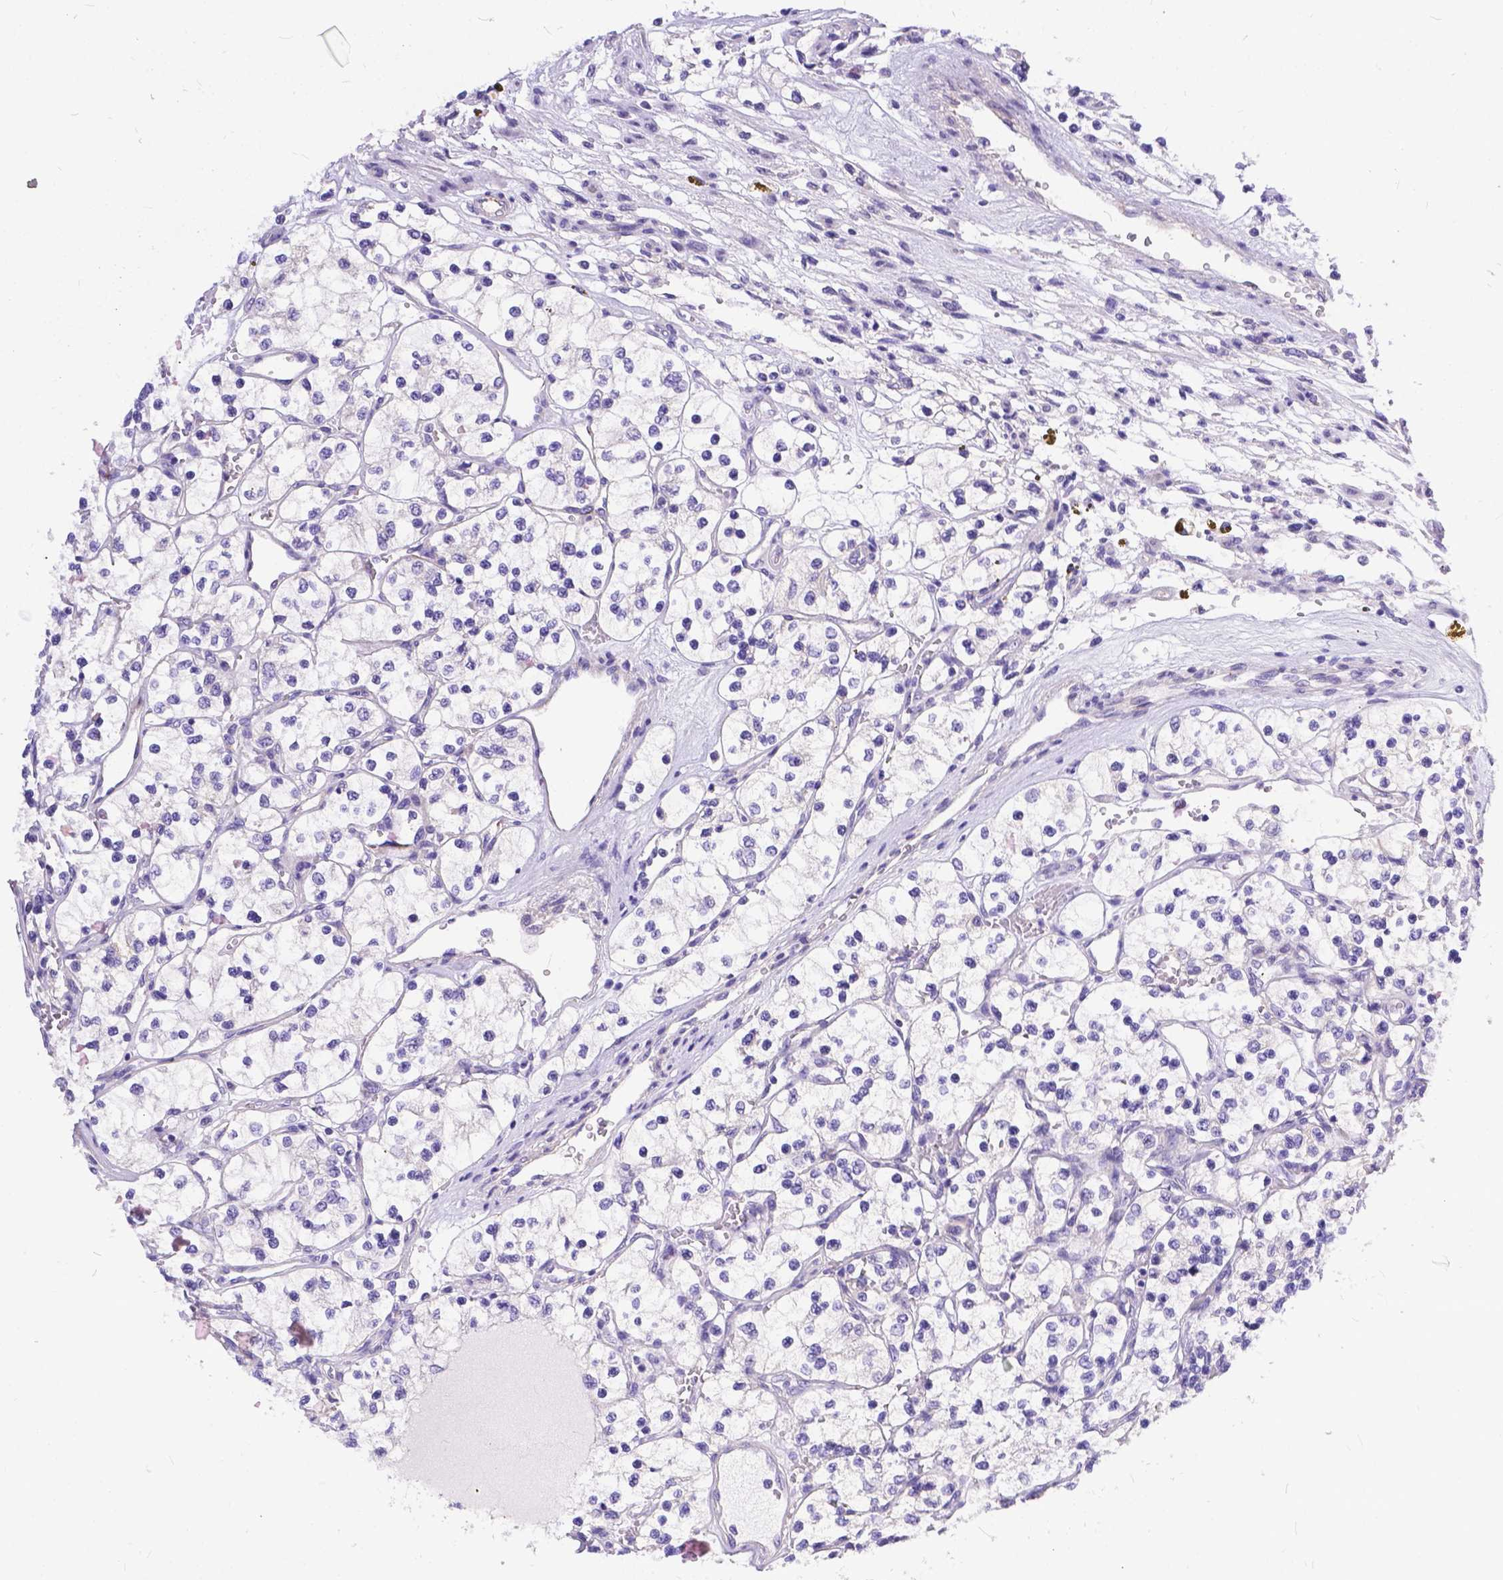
{"staining": {"intensity": "negative", "quantity": "none", "location": "none"}, "tissue": "renal cancer", "cell_type": "Tumor cells", "image_type": "cancer", "snomed": [{"axis": "morphology", "description": "Adenocarcinoma, NOS"}, {"axis": "topography", "description": "Kidney"}], "caption": "Tumor cells are negative for protein expression in human adenocarcinoma (renal).", "gene": "DLEC1", "patient": {"sex": "female", "age": 69}}